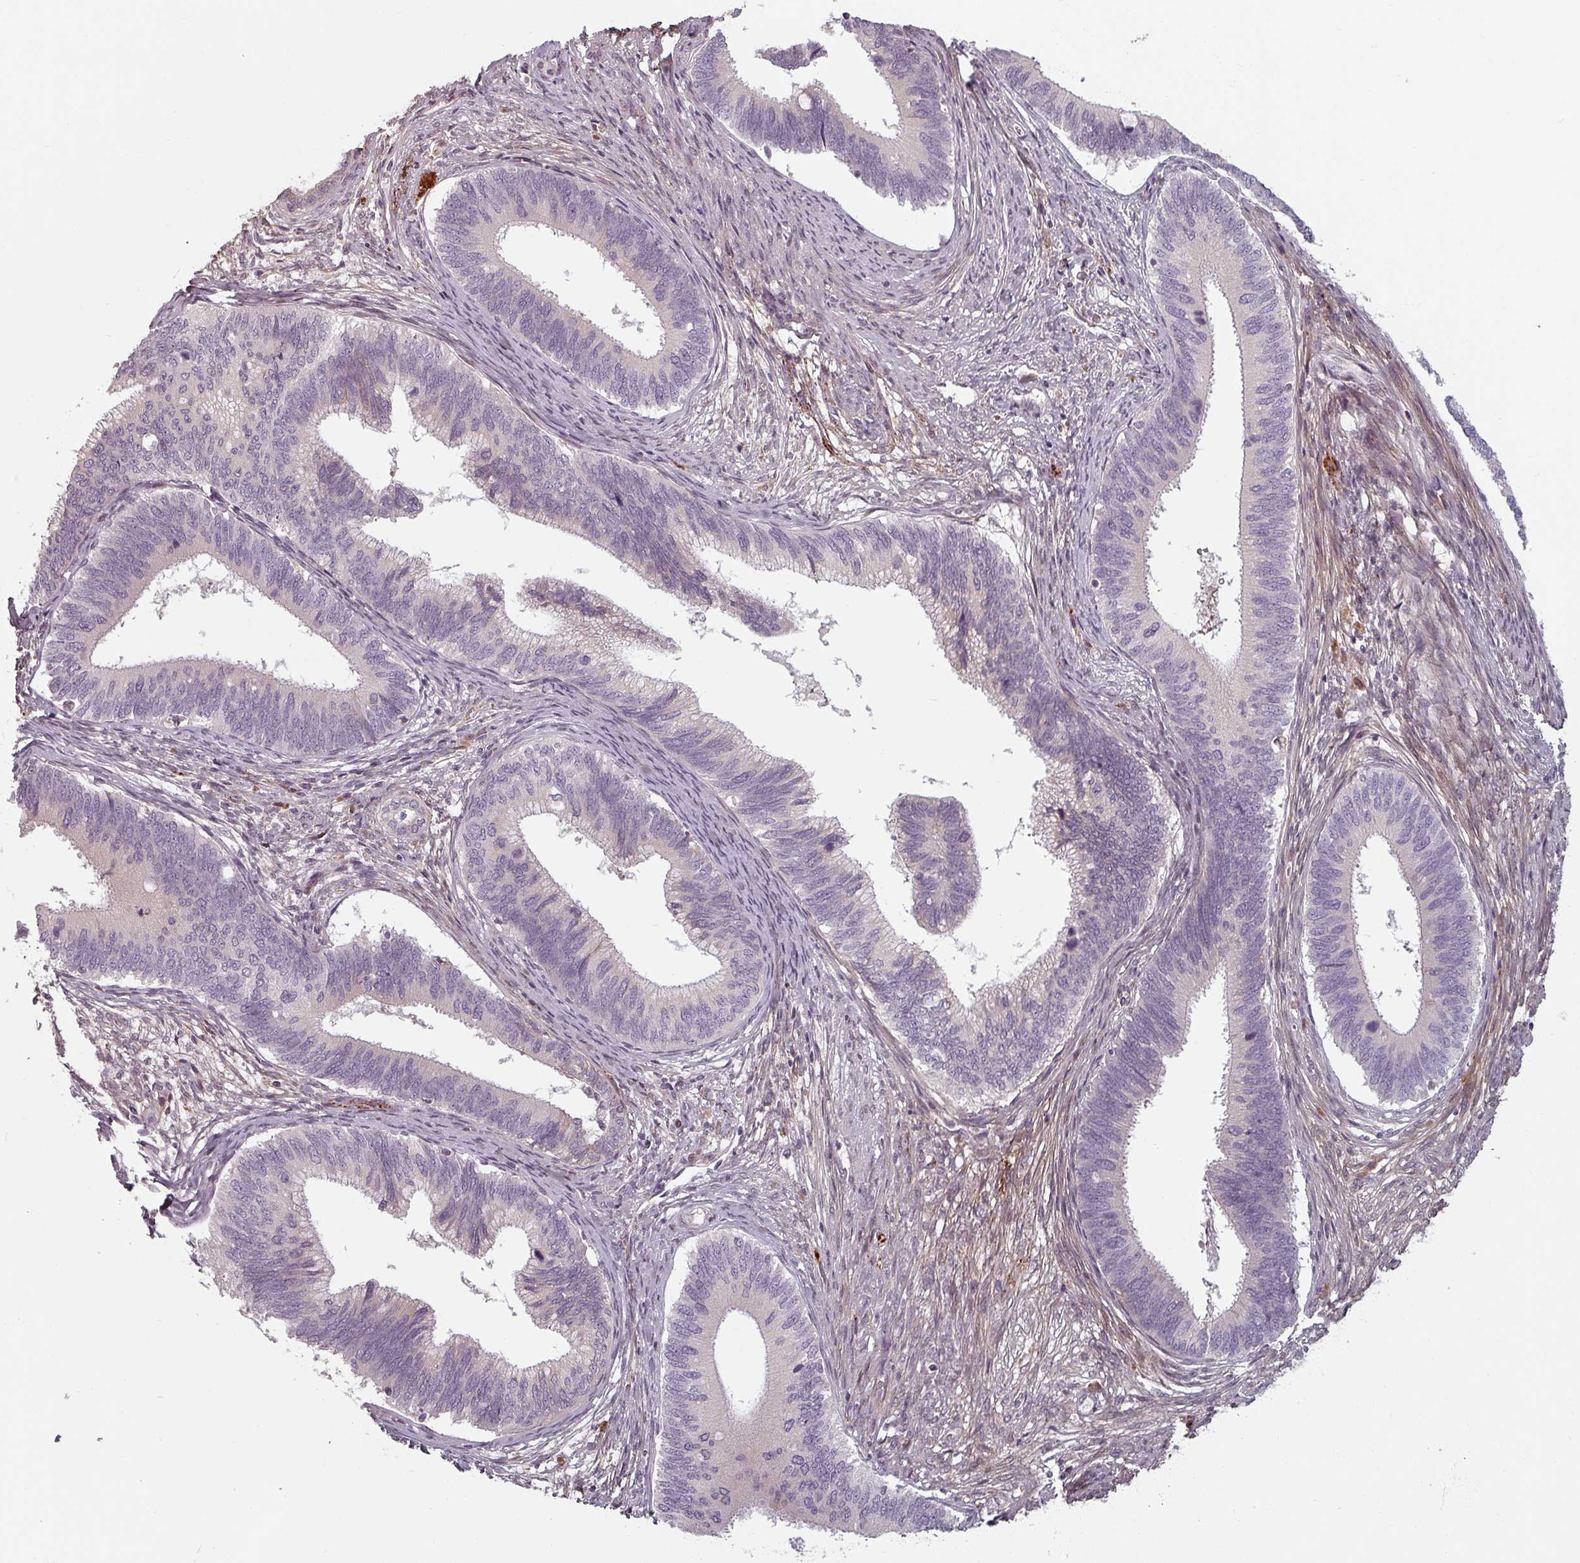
{"staining": {"intensity": "negative", "quantity": "none", "location": "none"}, "tissue": "cervical cancer", "cell_type": "Tumor cells", "image_type": "cancer", "snomed": [{"axis": "morphology", "description": "Adenocarcinoma, NOS"}, {"axis": "topography", "description": "Cervix"}], "caption": "Immunohistochemical staining of adenocarcinoma (cervical) displays no significant expression in tumor cells. (Stains: DAB immunohistochemistry (IHC) with hematoxylin counter stain, Microscopy: brightfield microscopy at high magnification).", "gene": "CYB5RL", "patient": {"sex": "female", "age": 42}}